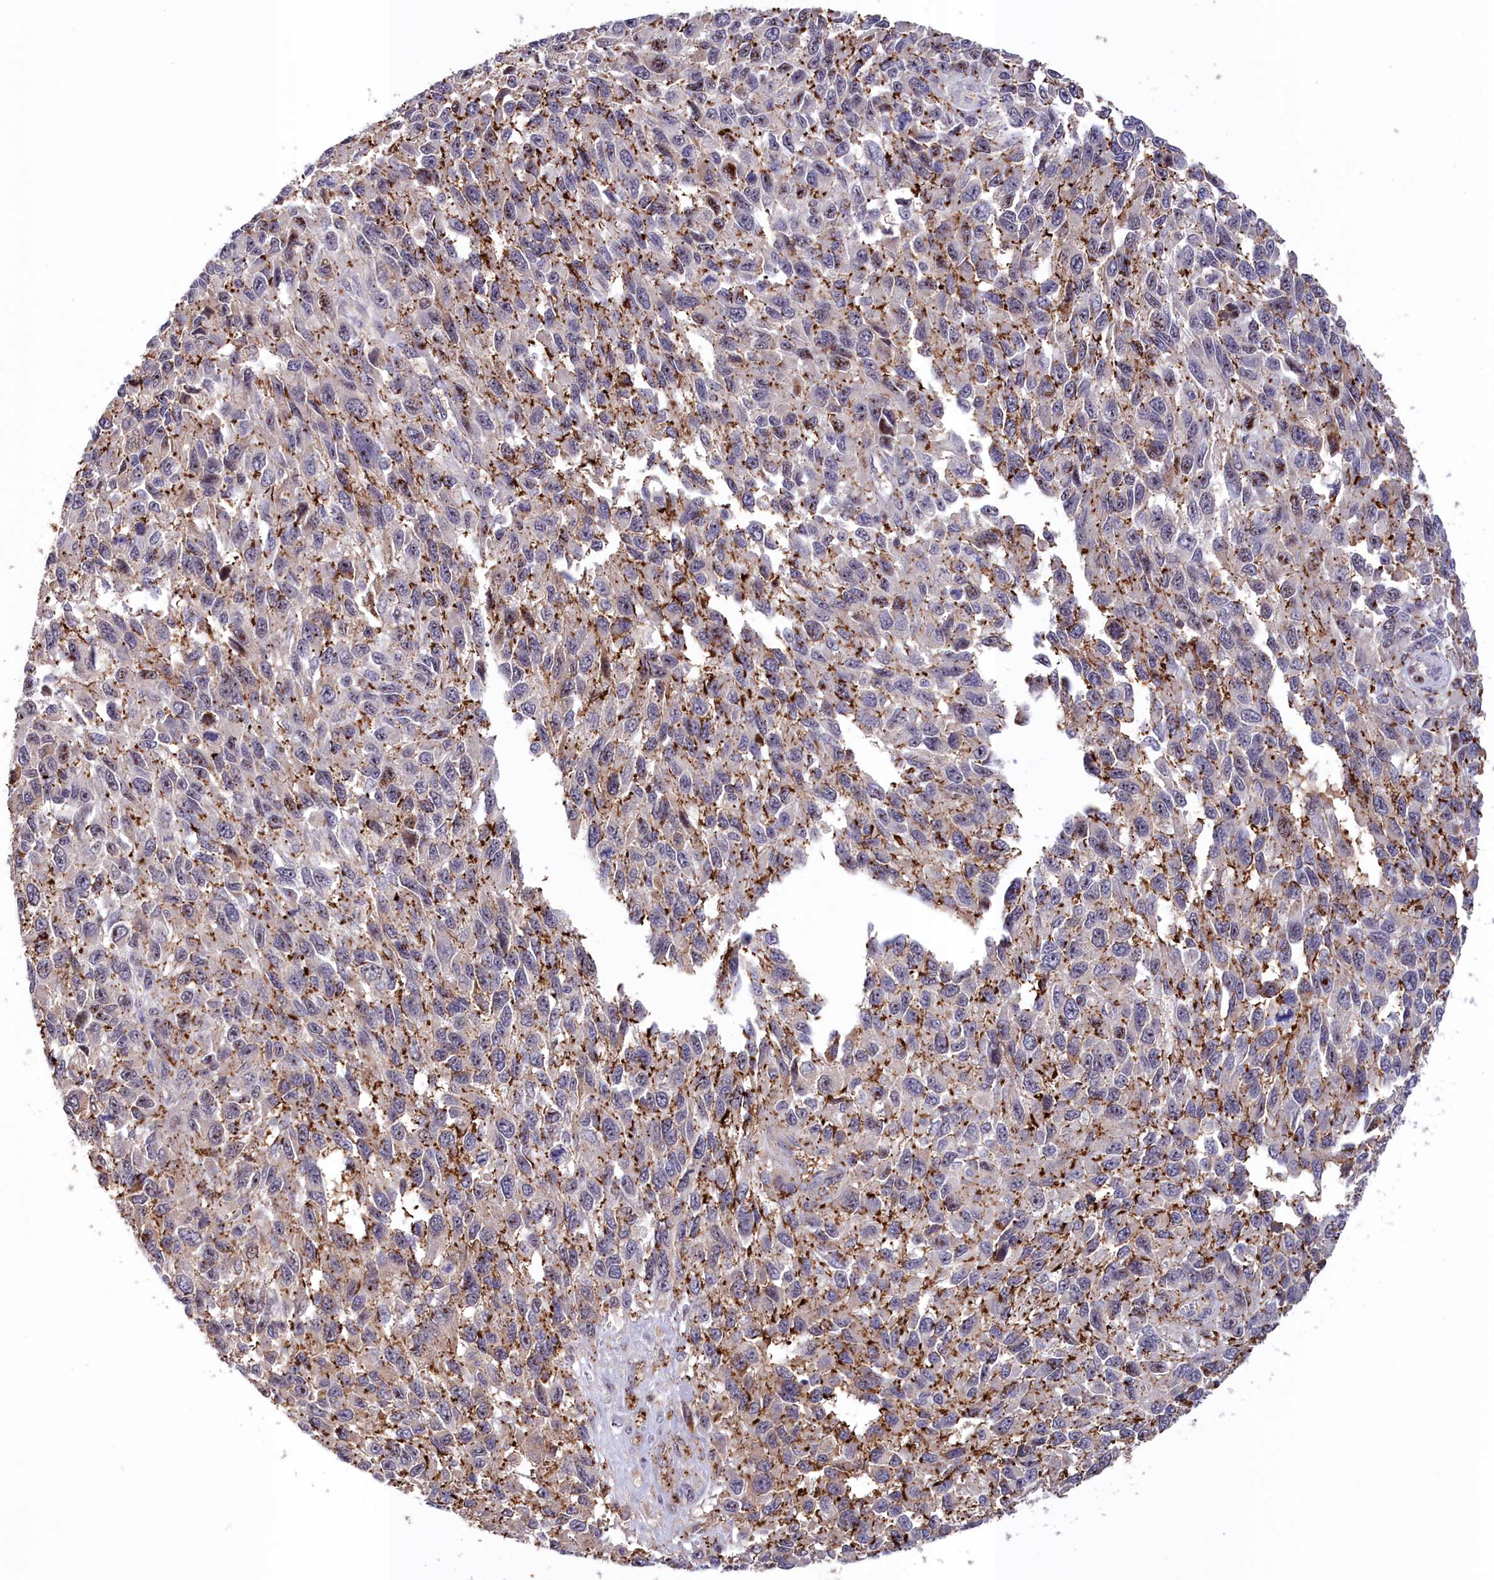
{"staining": {"intensity": "moderate", "quantity": "<25%", "location": "cytoplasmic/membranous"}, "tissue": "melanoma", "cell_type": "Tumor cells", "image_type": "cancer", "snomed": [{"axis": "morphology", "description": "Malignant melanoma, NOS"}, {"axis": "topography", "description": "Skin"}], "caption": "Immunohistochemical staining of human malignant melanoma exhibits moderate cytoplasmic/membranous protein staining in about <25% of tumor cells.", "gene": "NEURL4", "patient": {"sex": "female", "age": 96}}